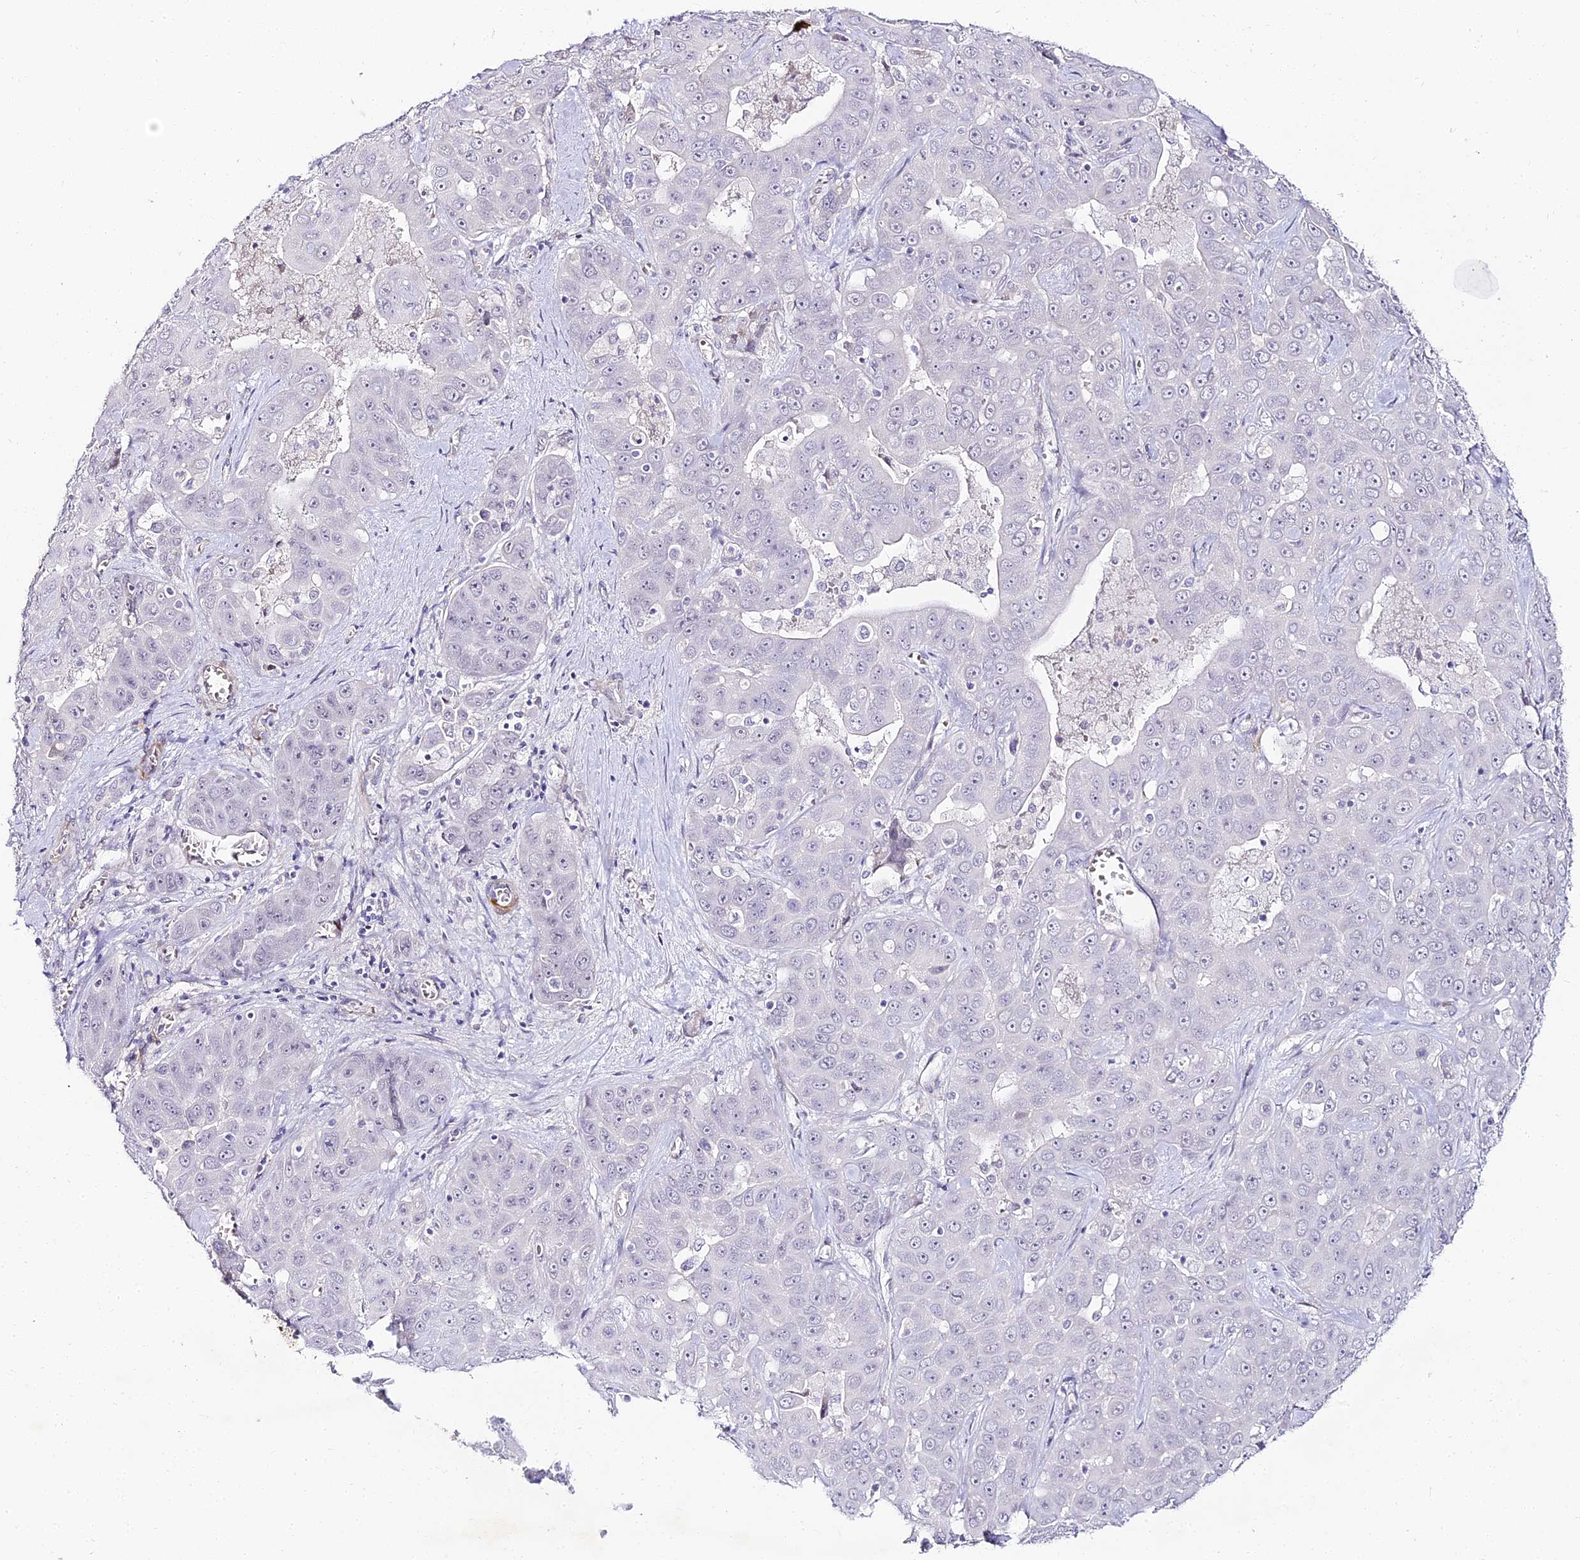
{"staining": {"intensity": "negative", "quantity": "none", "location": "none"}, "tissue": "liver cancer", "cell_type": "Tumor cells", "image_type": "cancer", "snomed": [{"axis": "morphology", "description": "Cholangiocarcinoma"}, {"axis": "topography", "description": "Liver"}], "caption": "IHC image of neoplastic tissue: liver cholangiocarcinoma stained with DAB (3,3'-diaminobenzidine) displays no significant protein staining in tumor cells.", "gene": "ALPG", "patient": {"sex": "female", "age": 52}}